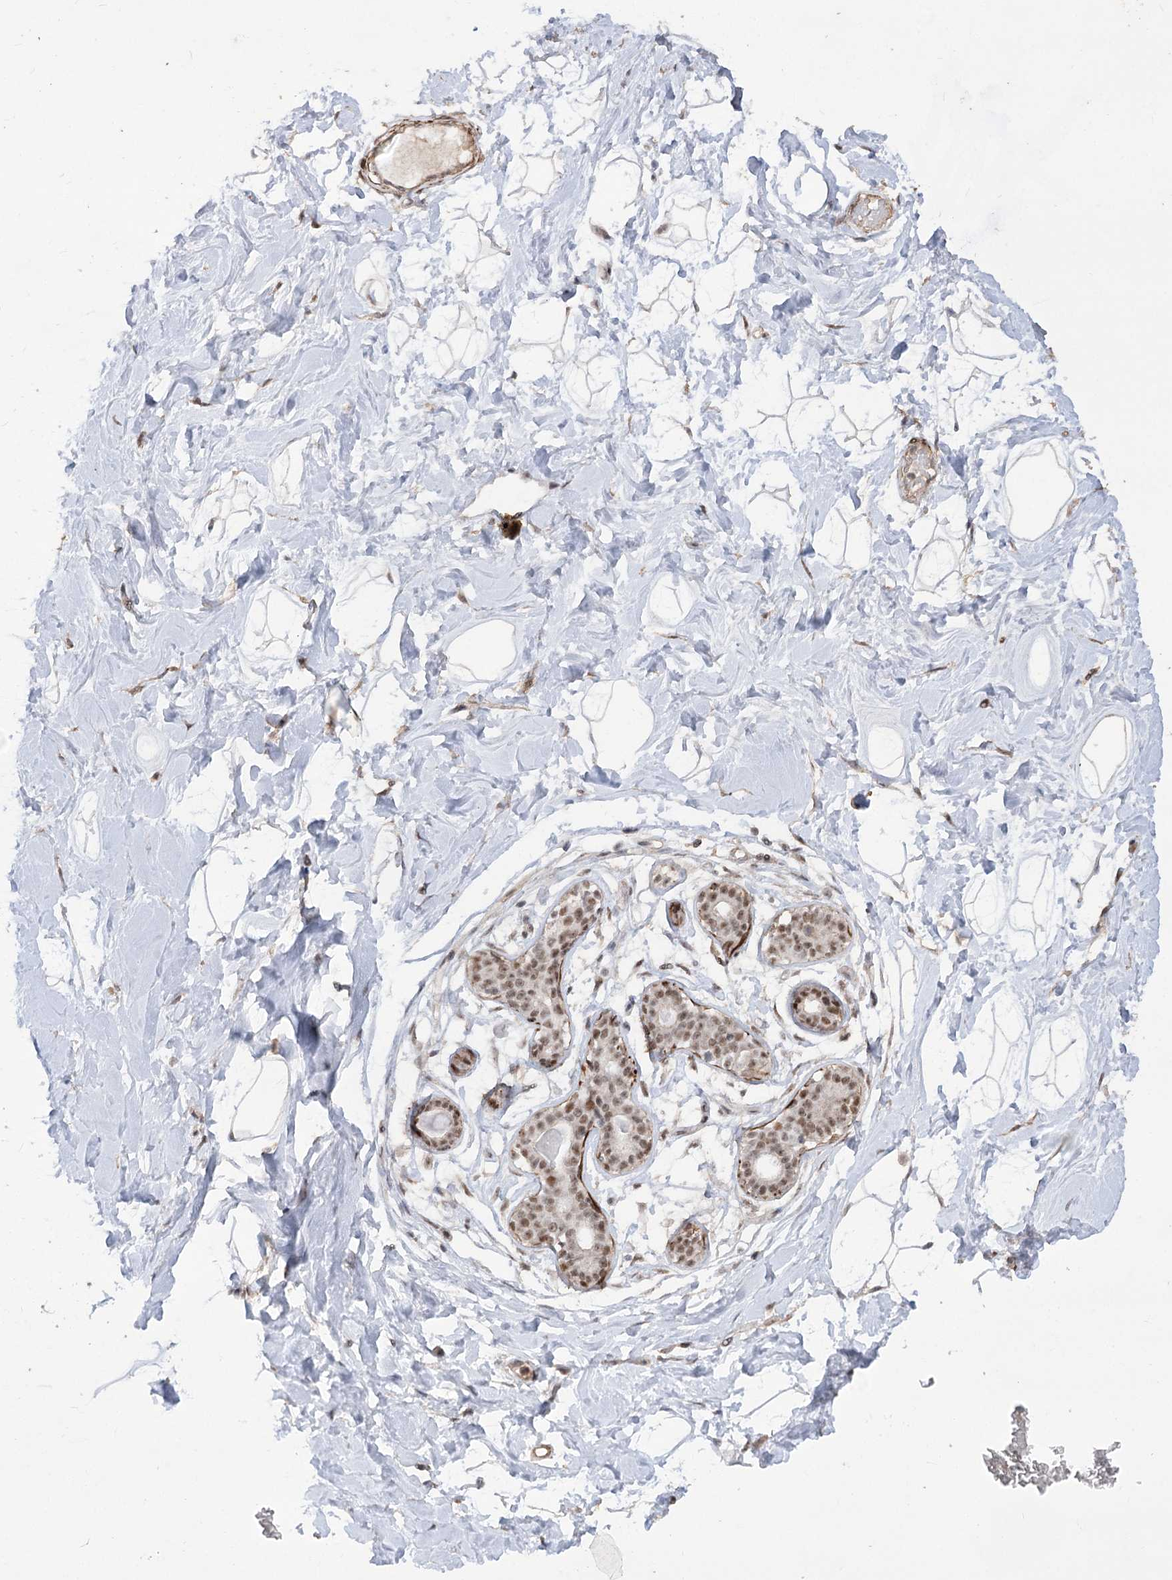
{"staining": {"intensity": "weak", "quantity": ">75%", "location": "cytoplasmic/membranous,nuclear"}, "tissue": "breast", "cell_type": "Adipocytes", "image_type": "normal", "snomed": [{"axis": "morphology", "description": "Normal tissue, NOS"}, {"axis": "morphology", "description": "Adenoma, NOS"}, {"axis": "topography", "description": "Breast"}], "caption": "Immunohistochemical staining of normal human breast displays low levels of weak cytoplasmic/membranous,nuclear staining in about >75% of adipocytes. The protein of interest is shown in brown color, while the nuclei are stained blue.", "gene": "ZSCAN23", "patient": {"sex": "female", "age": 23}}